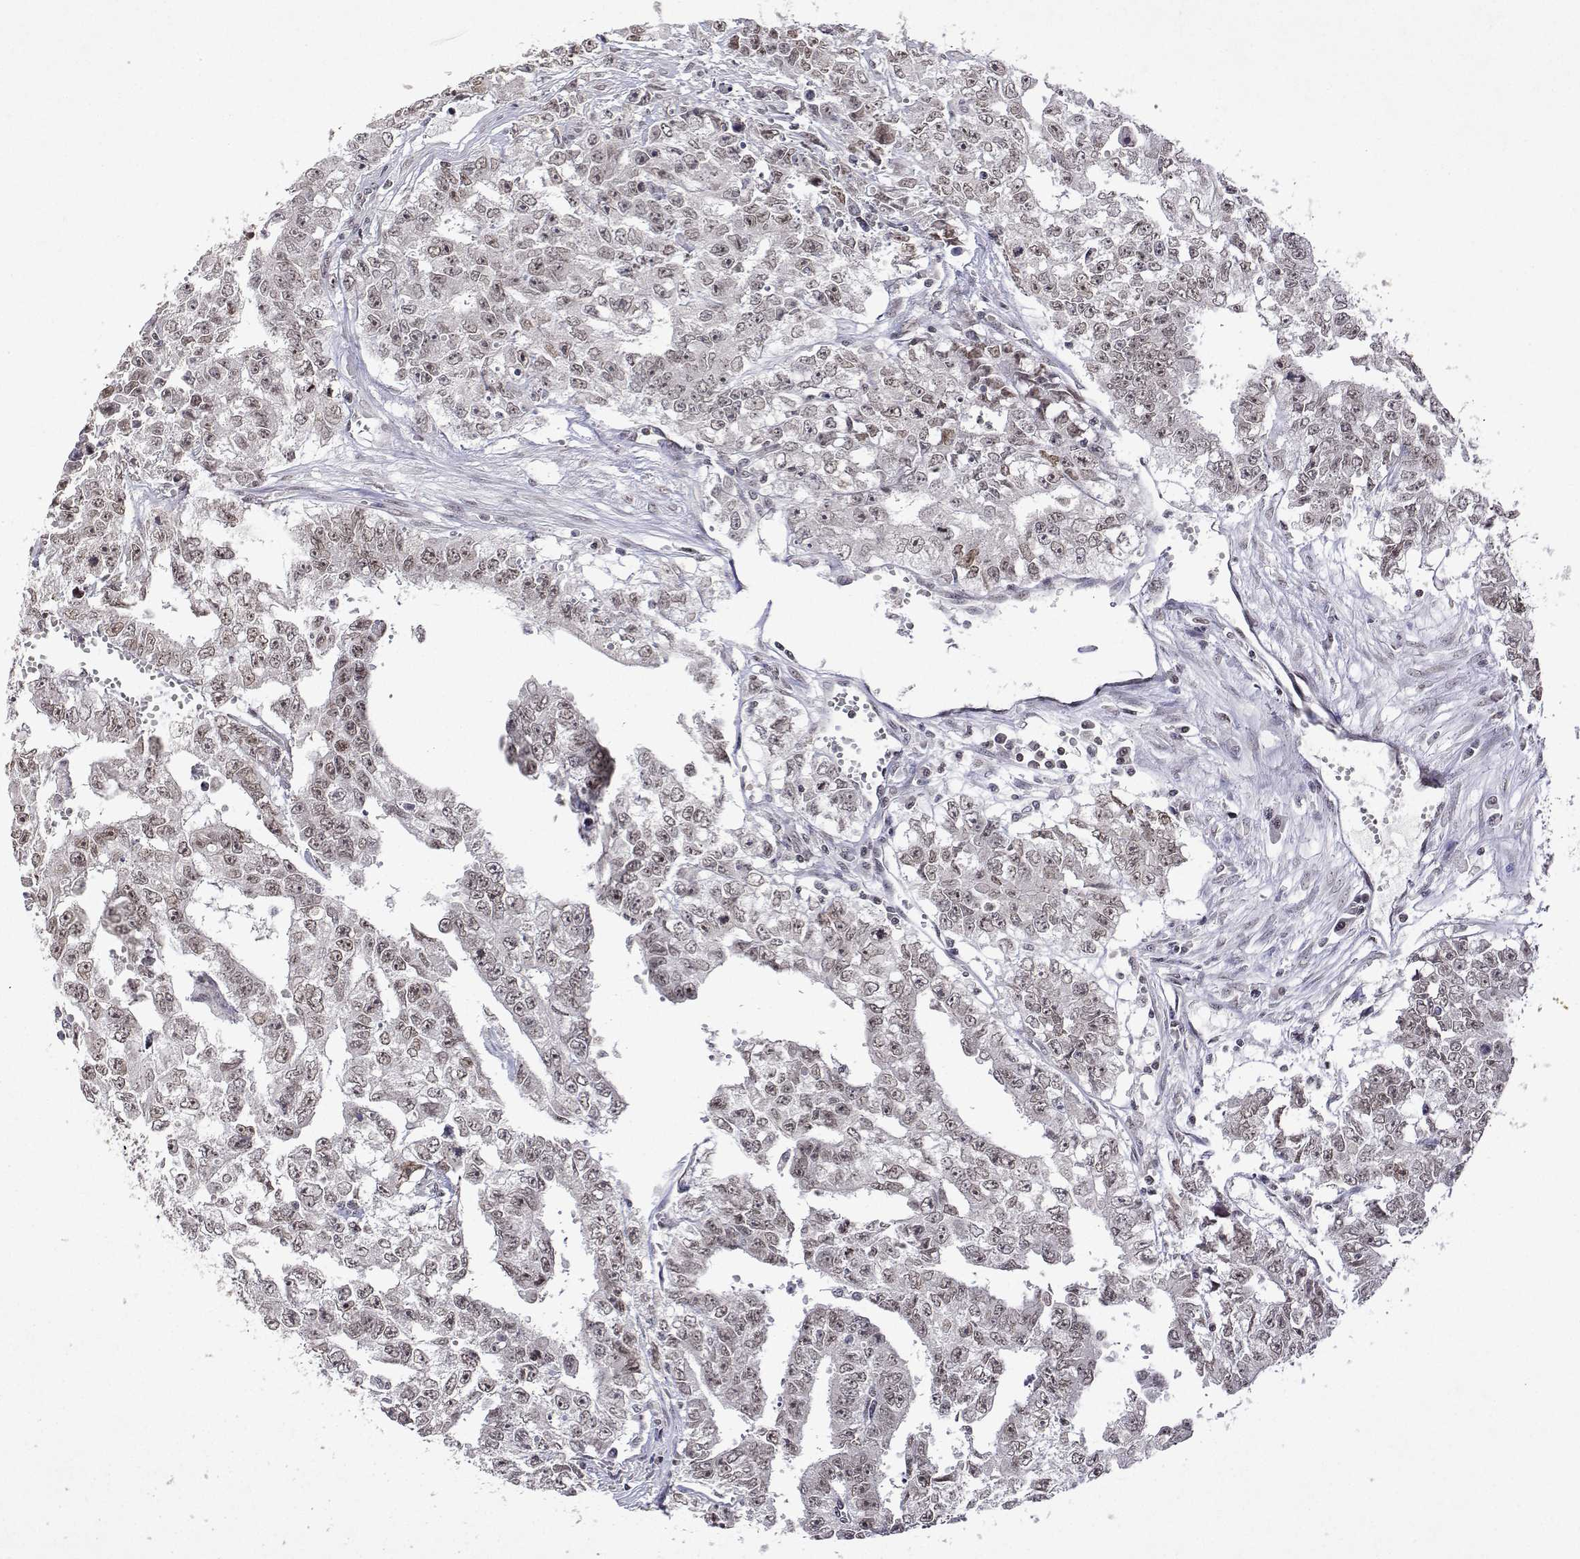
{"staining": {"intensity": "moderate", "quantity": "25%-75%", "location": "nuclear"}, "tissue": "testis cancer", "cell_type": "Tumor cells", "image_type": "cancer", "snomed": [{"axis": "morphology", "description": "Carcinoma, Embryonal, NOS"}, {"axis": "morphology", "description": "Teratoma, malignant, NOS"}, {"axis": "topography", "description": "Testis"}], "caption": "Immunohistochemistry (DAB (3,3'-diaminobenzidine)) staining of testis embryonal carcinoma demonstrates moderate nuclear protein expression in approximately 25%-75% of tumor cells. The protein of interest is stained brown, and the nuclei are stained in blue (DAB IHC with brightfield microscopy, high magnification).", "gene": "XPC", "patient": {"sex": "male", "age": 24}}